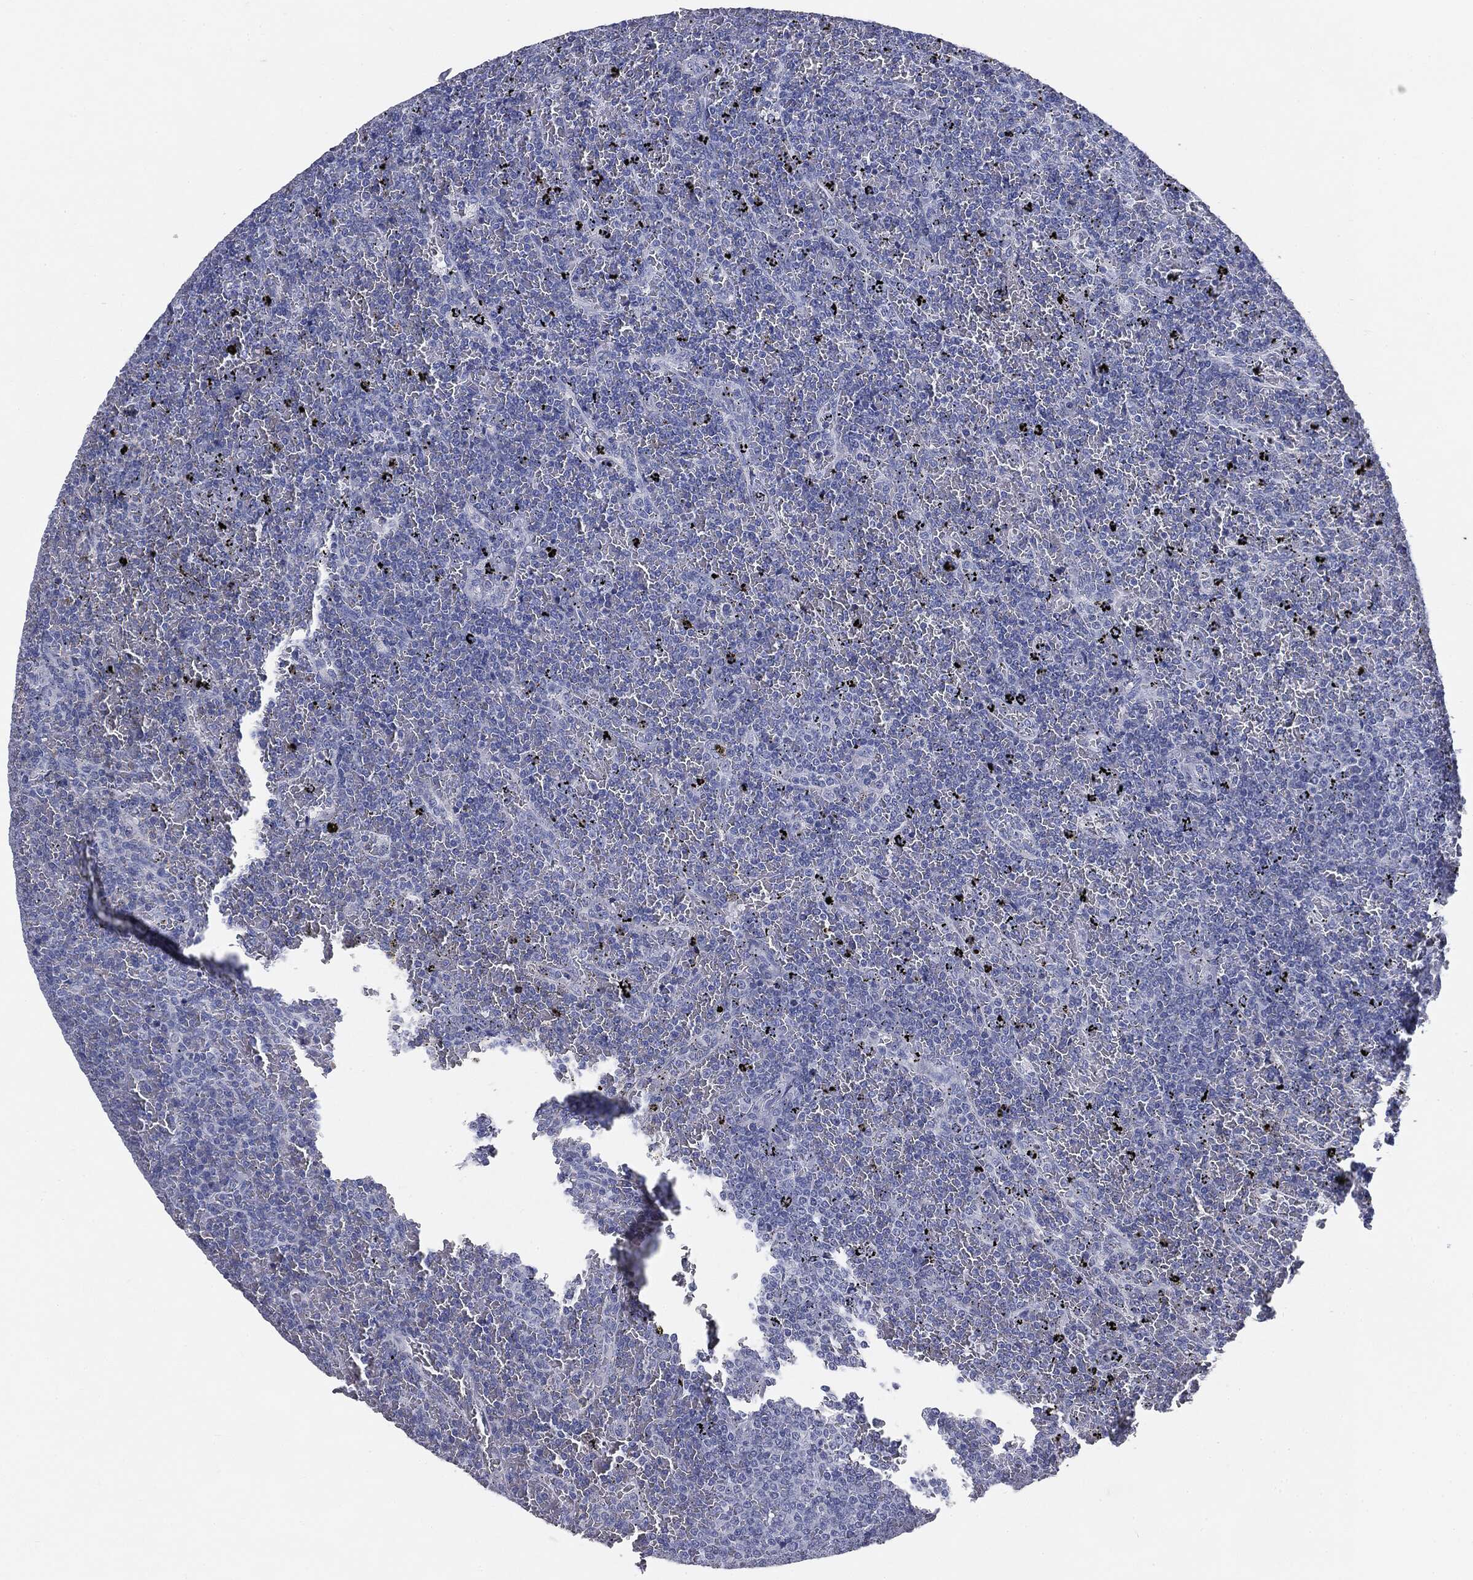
{"staining": {"intensity": "negative", "quantity": "none", "location": "none"}, "tissue": "lymphoma", "cell_type": "Tumor cells", "image_type": "cancer", "snomed": [{"axis": "morphology", "description": "Malignant lymphoma, non-Hodgkin's type, Low grade"}, {"axis": "topography", "description": "Spleen"}], "caption": "An image of lymphoma stained for a protein displays no brown staining in tumor cells.", "gene": "MUC1", "patient": {"sex": "female", "age": 77}}